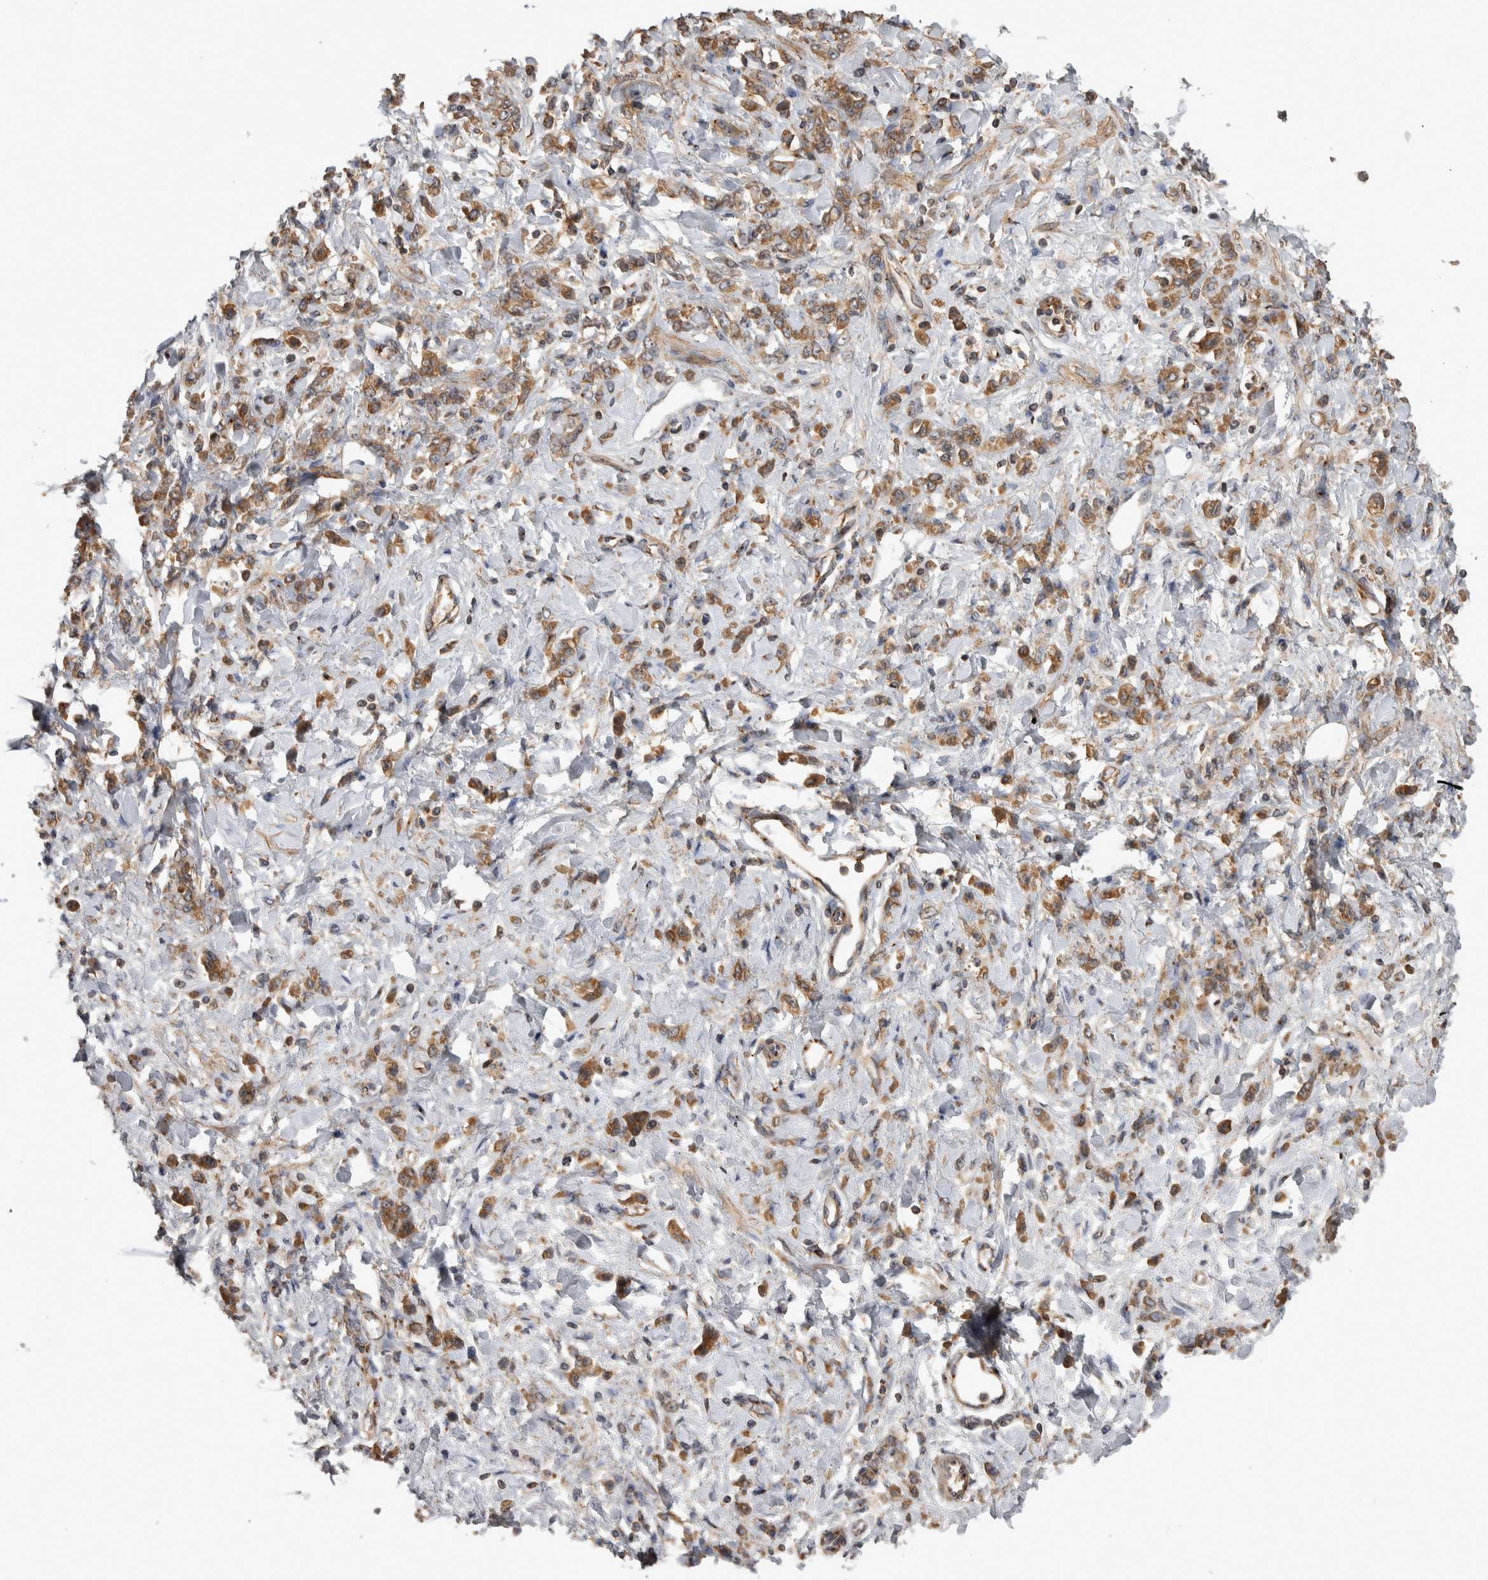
{"staining": {"intensity": "moderate", "quantity": ">75%", "location": "cytoplasmic/membranous"}, "tissue": "stomach cancer", "cell_type": "Tumor cells", "image_type": "cancer", "snomed": [{"axis": "morphology", "description": "Normal tissue, NOS"}, {"axis": "morphology", "description": "Adenocarcinoma, NOS"}, {"axis": "topography", "description": "Stomach"}], "caption": "Brown immunohistochemical staining in human stomach cancer shows moderate cytoplasmic/membranous positivity in approximately >75% of tumor cells.", "gene": "IFRD1", "patient": {"sex": "male", "age": 82}}